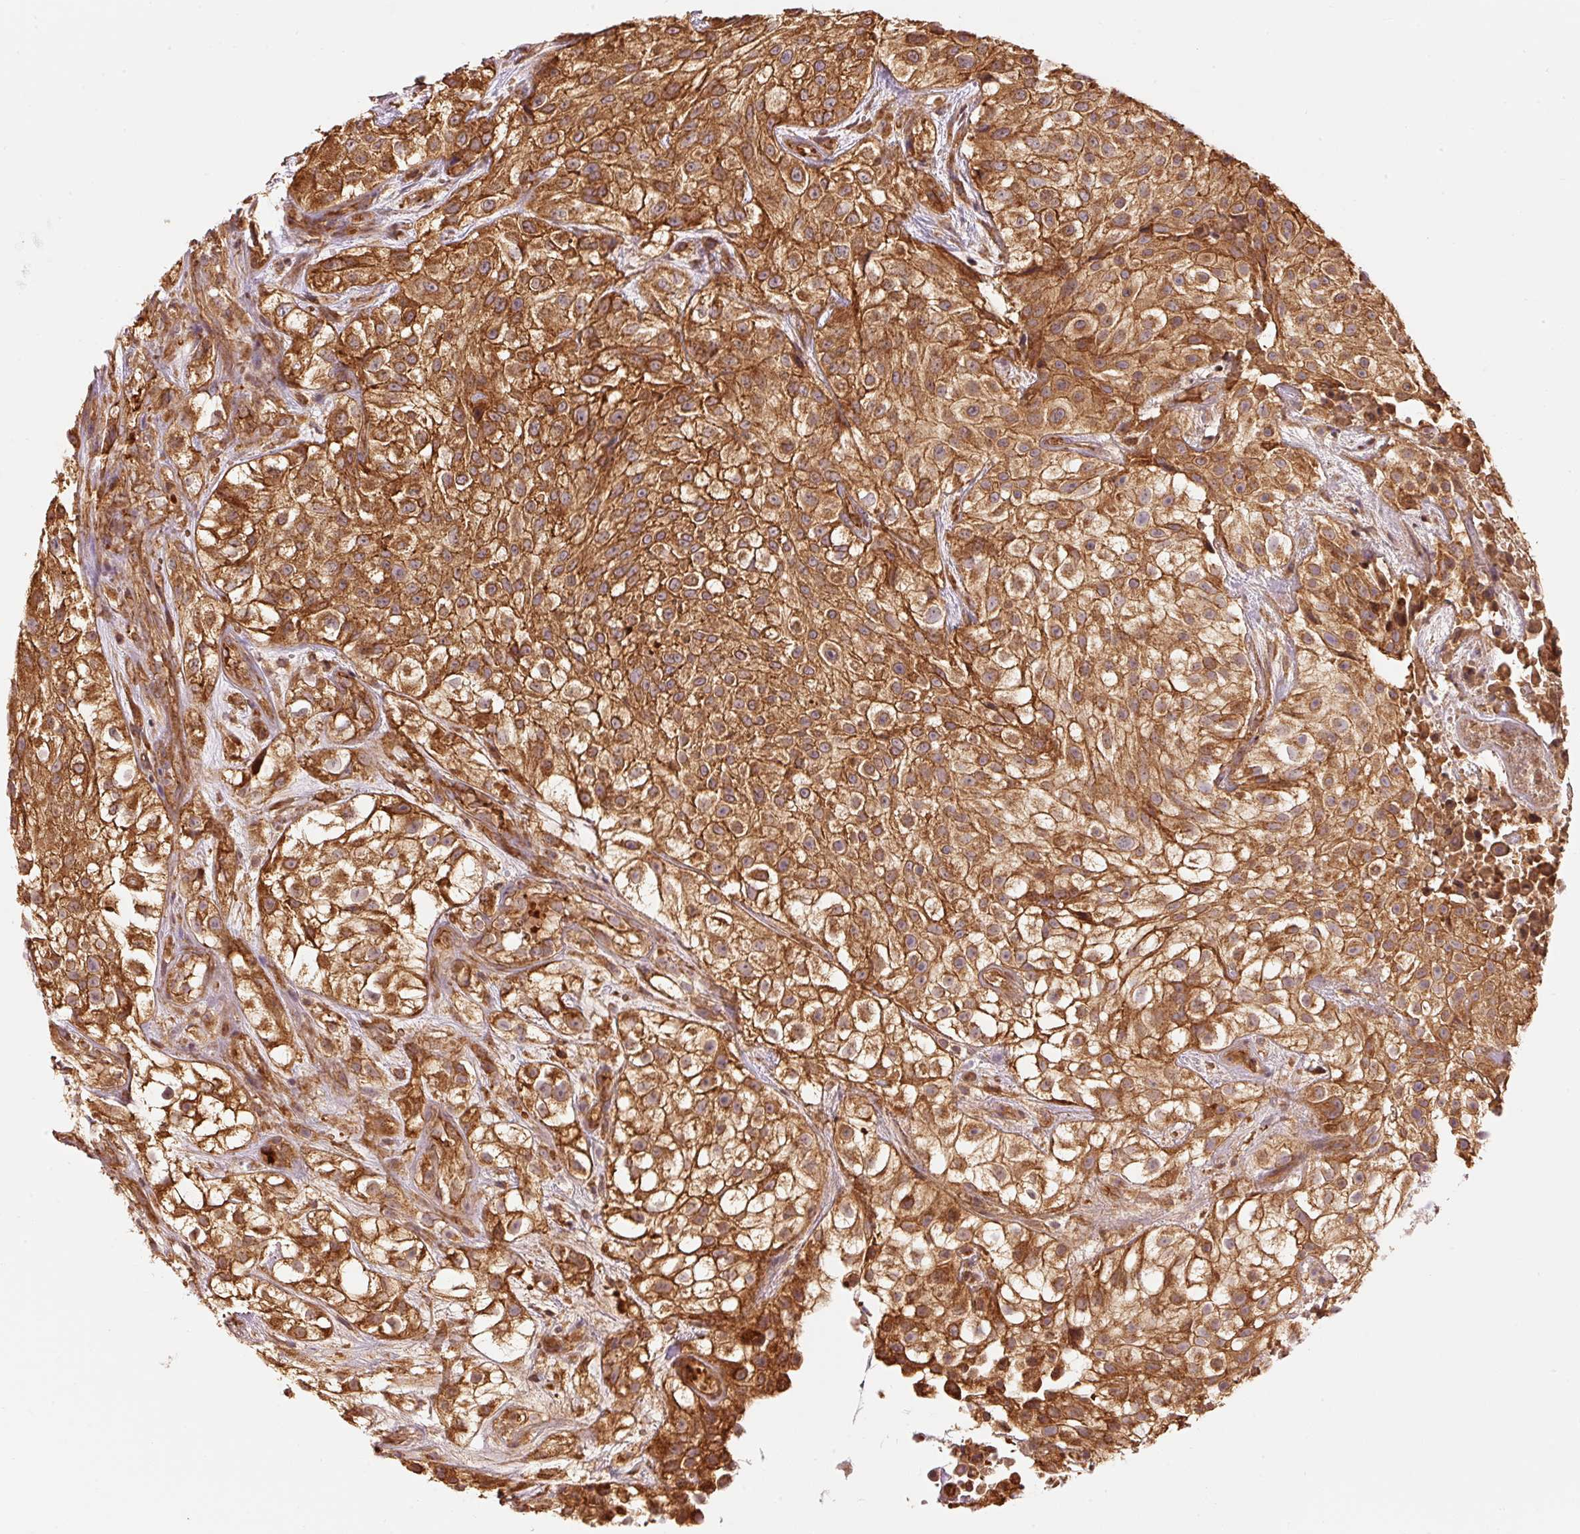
{"staining": {"intensity": "moderate", "quantity": ">75%", "location": "cytoplasmic/membranous"}, "tissue": "urothelial cancer", "cell_type": "Tumor cells", "image_type": "cancer", "snomed": [{"axis": "morphology", "description": "Urothelial carcinoma, High grade"}, {"axis": "topography", "description": "Urinary bladder"}], "caption": "This is an image of immunohistochemistry (IHC) staining of urothelial cancer, which shows moderate positivity in the cytoplasmic/membranous of tumor cells.", "gene": "ADCY4", "patient": {"sex": "male", "age": 56}}